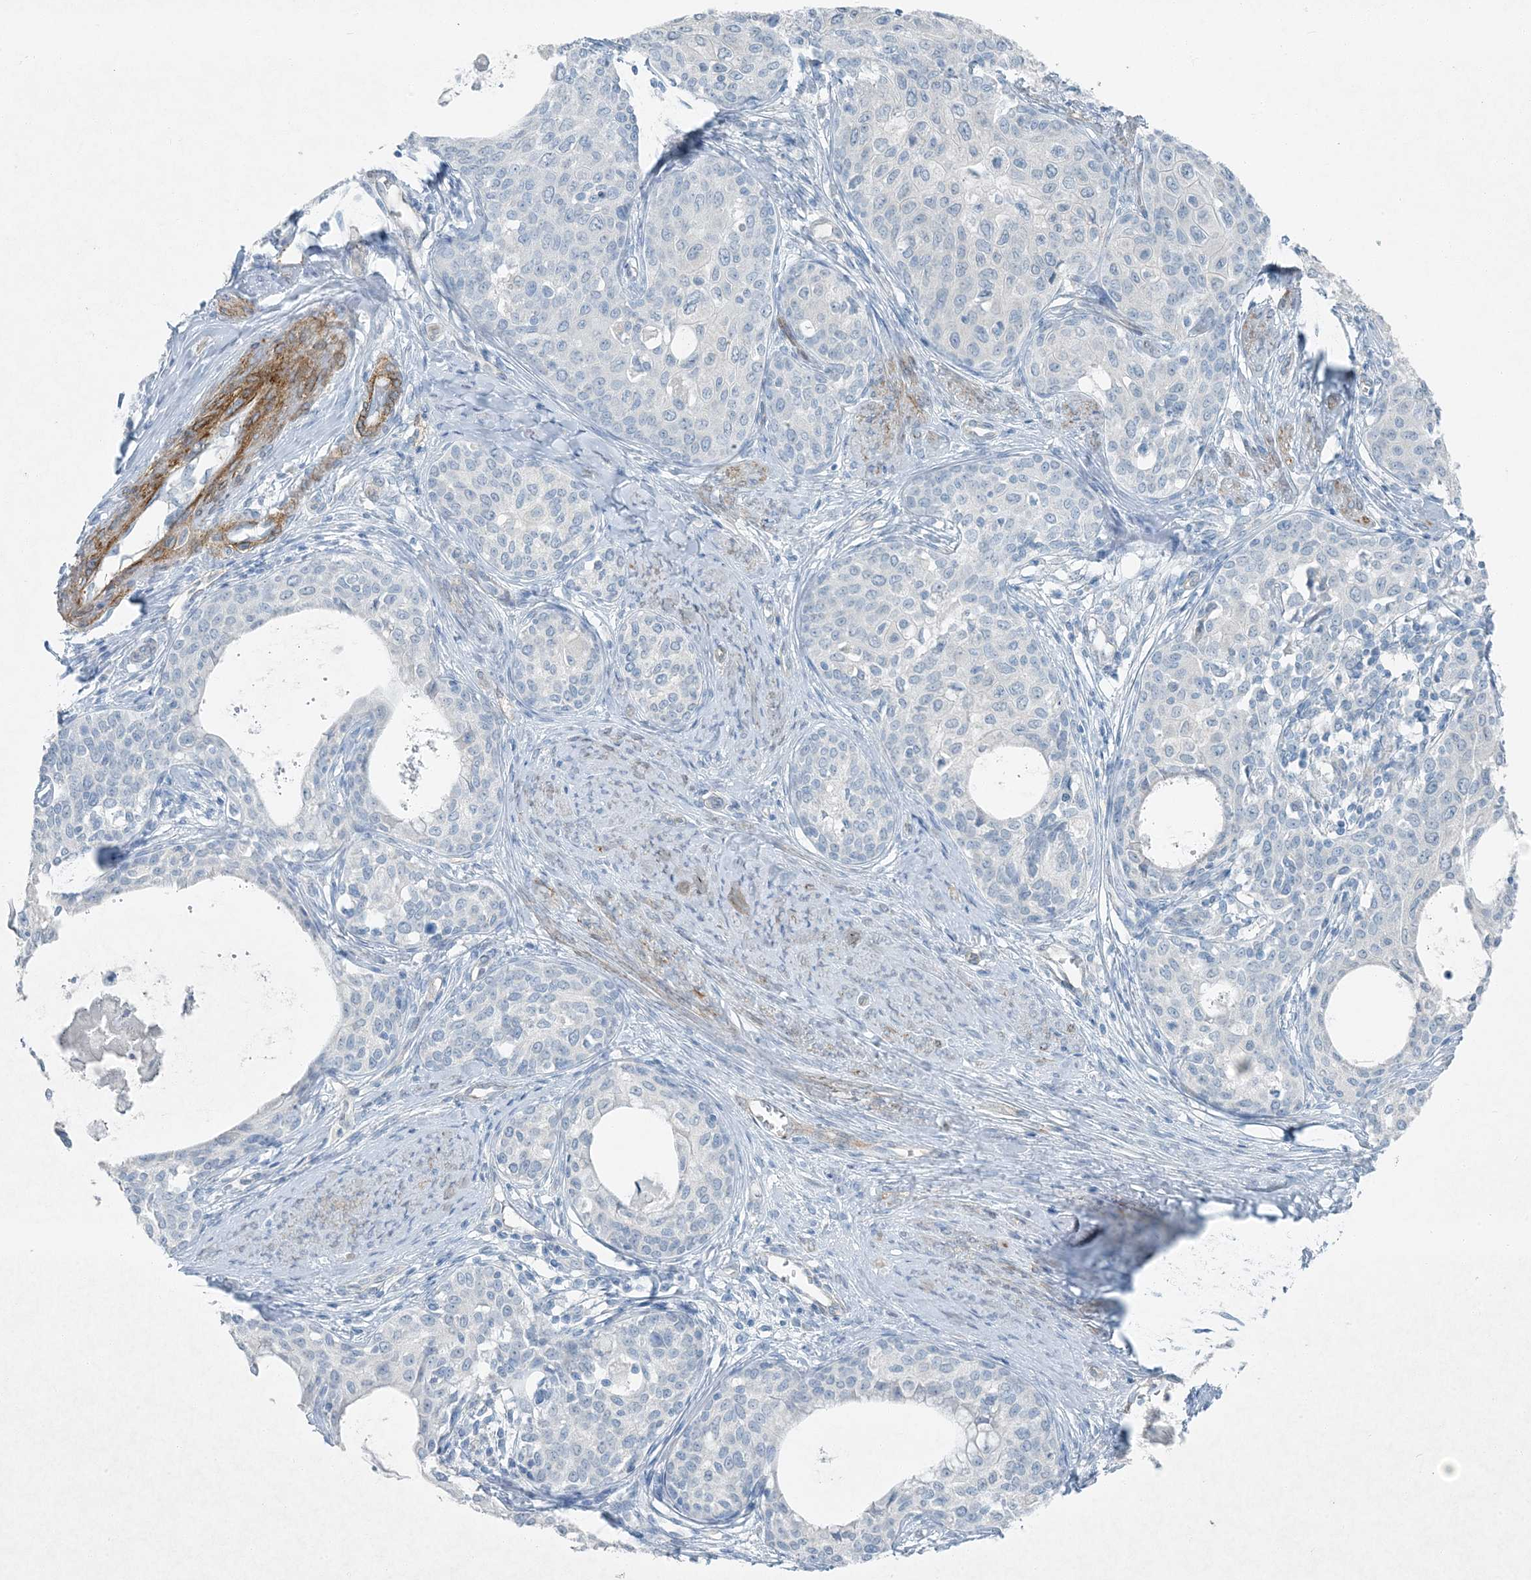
{"staining": {"intensity": "negative", "quantity": "none", "location": "none"}, "tissue": "cervical cancer", "cell_type": "Tumor cells", "image_type": "cancer", "snomed": [{"axis": "morphology", "description": "Squamous cell carcinoma, NOS"}, {"axis": "morphology", "description": "Adenocarcinoma, NOS"}, {"axis": "topography", "description": "Cervix"}], "caption": "Immunohistochemistry photomicrograph of human cervical cancer stained for a protein (brown), which displays no staining in tumor cells.", "gene": "PGM5", "patient": {"sex": "female", "age": 52}}